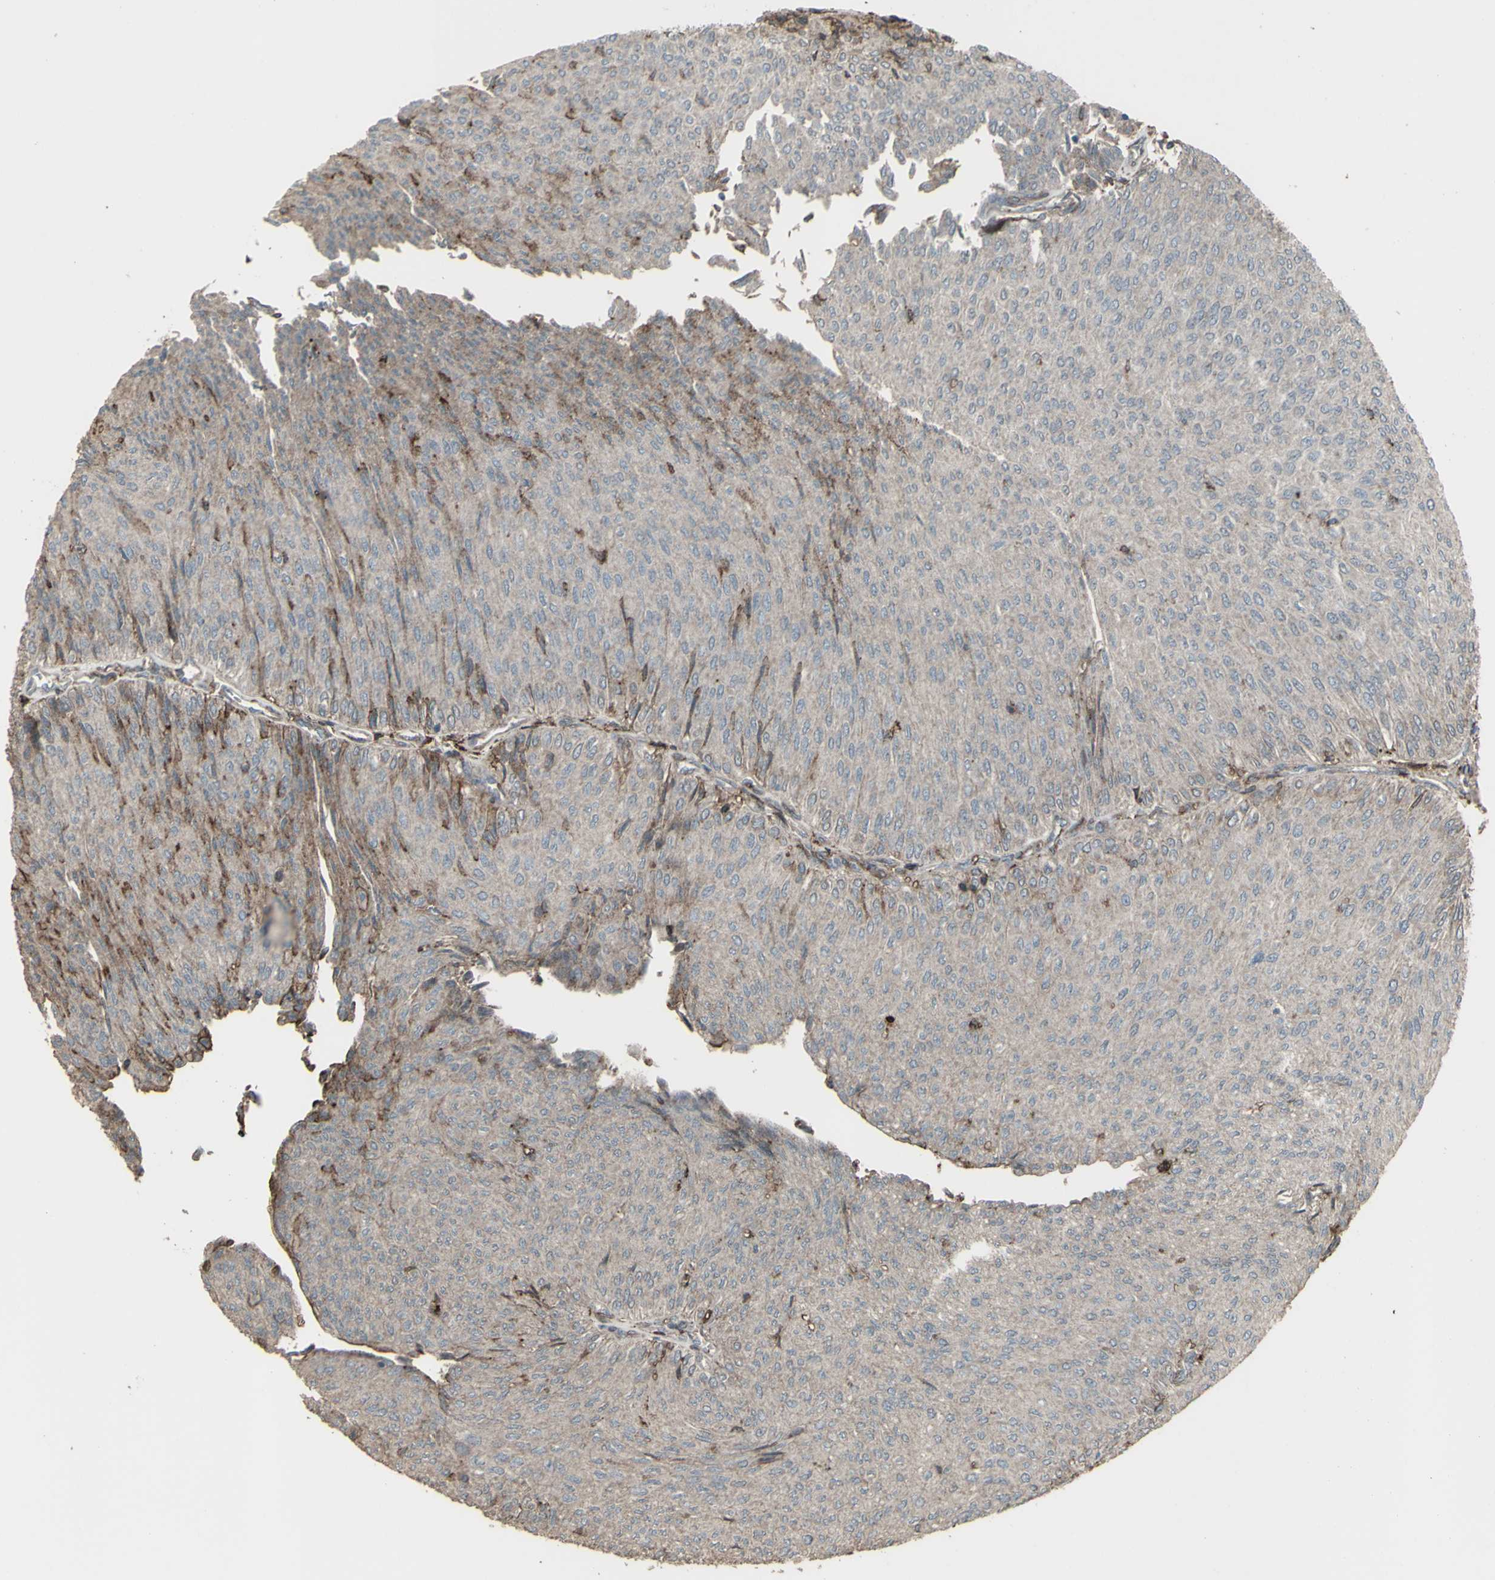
{"staining": {"intensity": "weak", "quantity": ">75%", "location": "cytoplasmic/membranous"}, "tissue": "urothelial cancer", "cell_type": "Tumor cells", "image_type": "cancer", "snomed": [{"axis": "morphology", "description": "Urothelial carcinoma, Low grade"}, {"axis": "topography", "description": "Urinary bladder"}], "caption": "Human low-grade urothelial carcinoma stained for a protein (brown) demonstrates weak cytoplasmic/membranous positive staining in approximately >75% of tumor cells.", "gene": "SMO", "patient": {"sex": "male", "age": 78}}